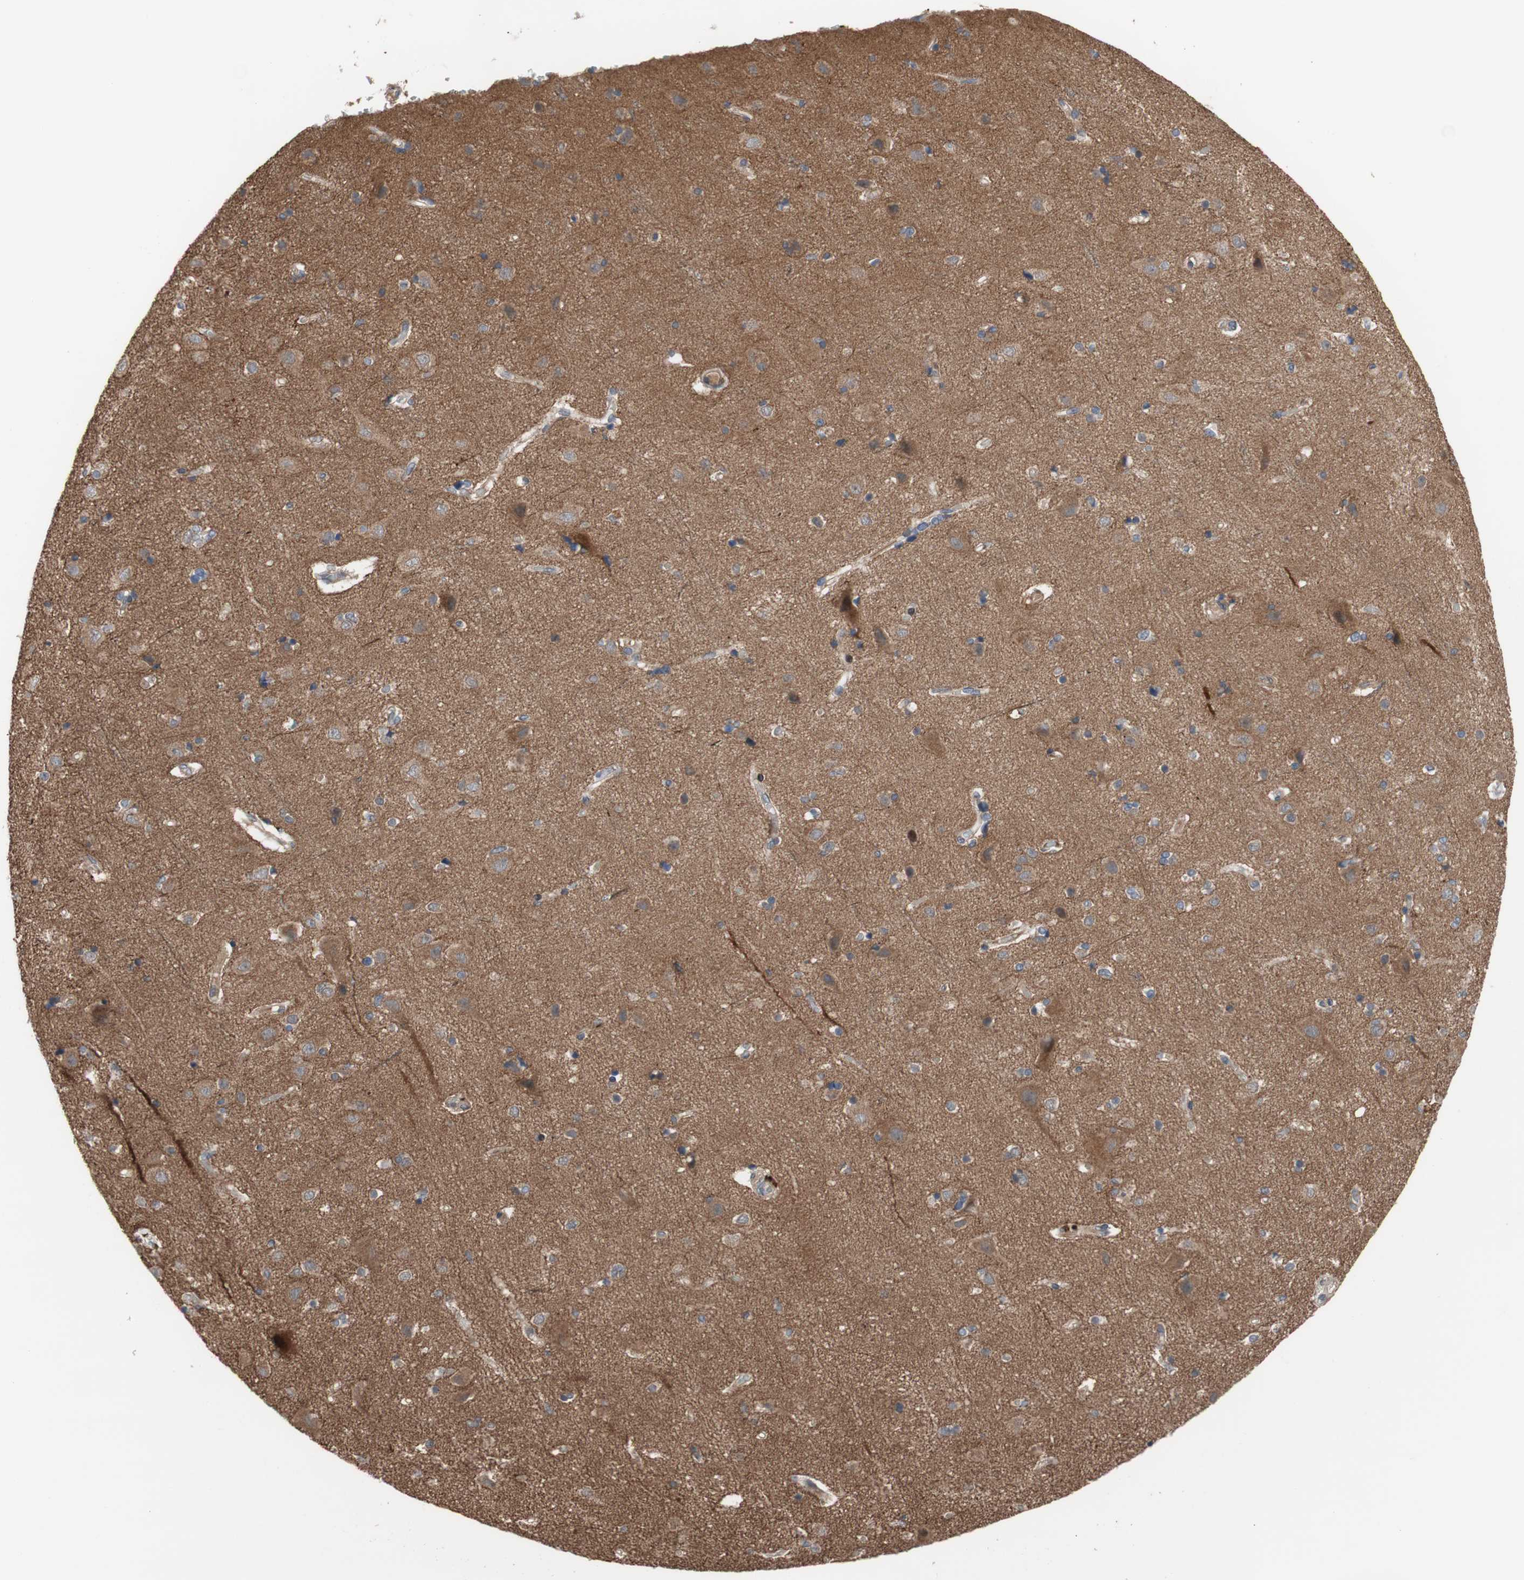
{"staining": {"intensity": "weak", "quantity": ">75%", "location": "cytoplasmic/membranous"}, "tissue": "cerebral cortex", "cell_type": "Endothelial cells", "image_type": "normal", "snomed": [{"axis": "morphology", "description": "Normal tissue, NOS"}, {"axis": "topography", "description": "Cerebral cortex"}], "caption": "Immunohistochemical staining of unremarkable cerebral cortex exhibits >75% levels of weak cytoplasmic/membranous protein positivity in approximately >75% of endothelial cells. The staining is performed using DAB (3,3'-diaminobenzidine) brown chromogen to label protein expression. The nuclei are counter-stained blue using hematoxylin.", "gene": "OAZ1", "patient": {"sex": "female", "age": 54}}